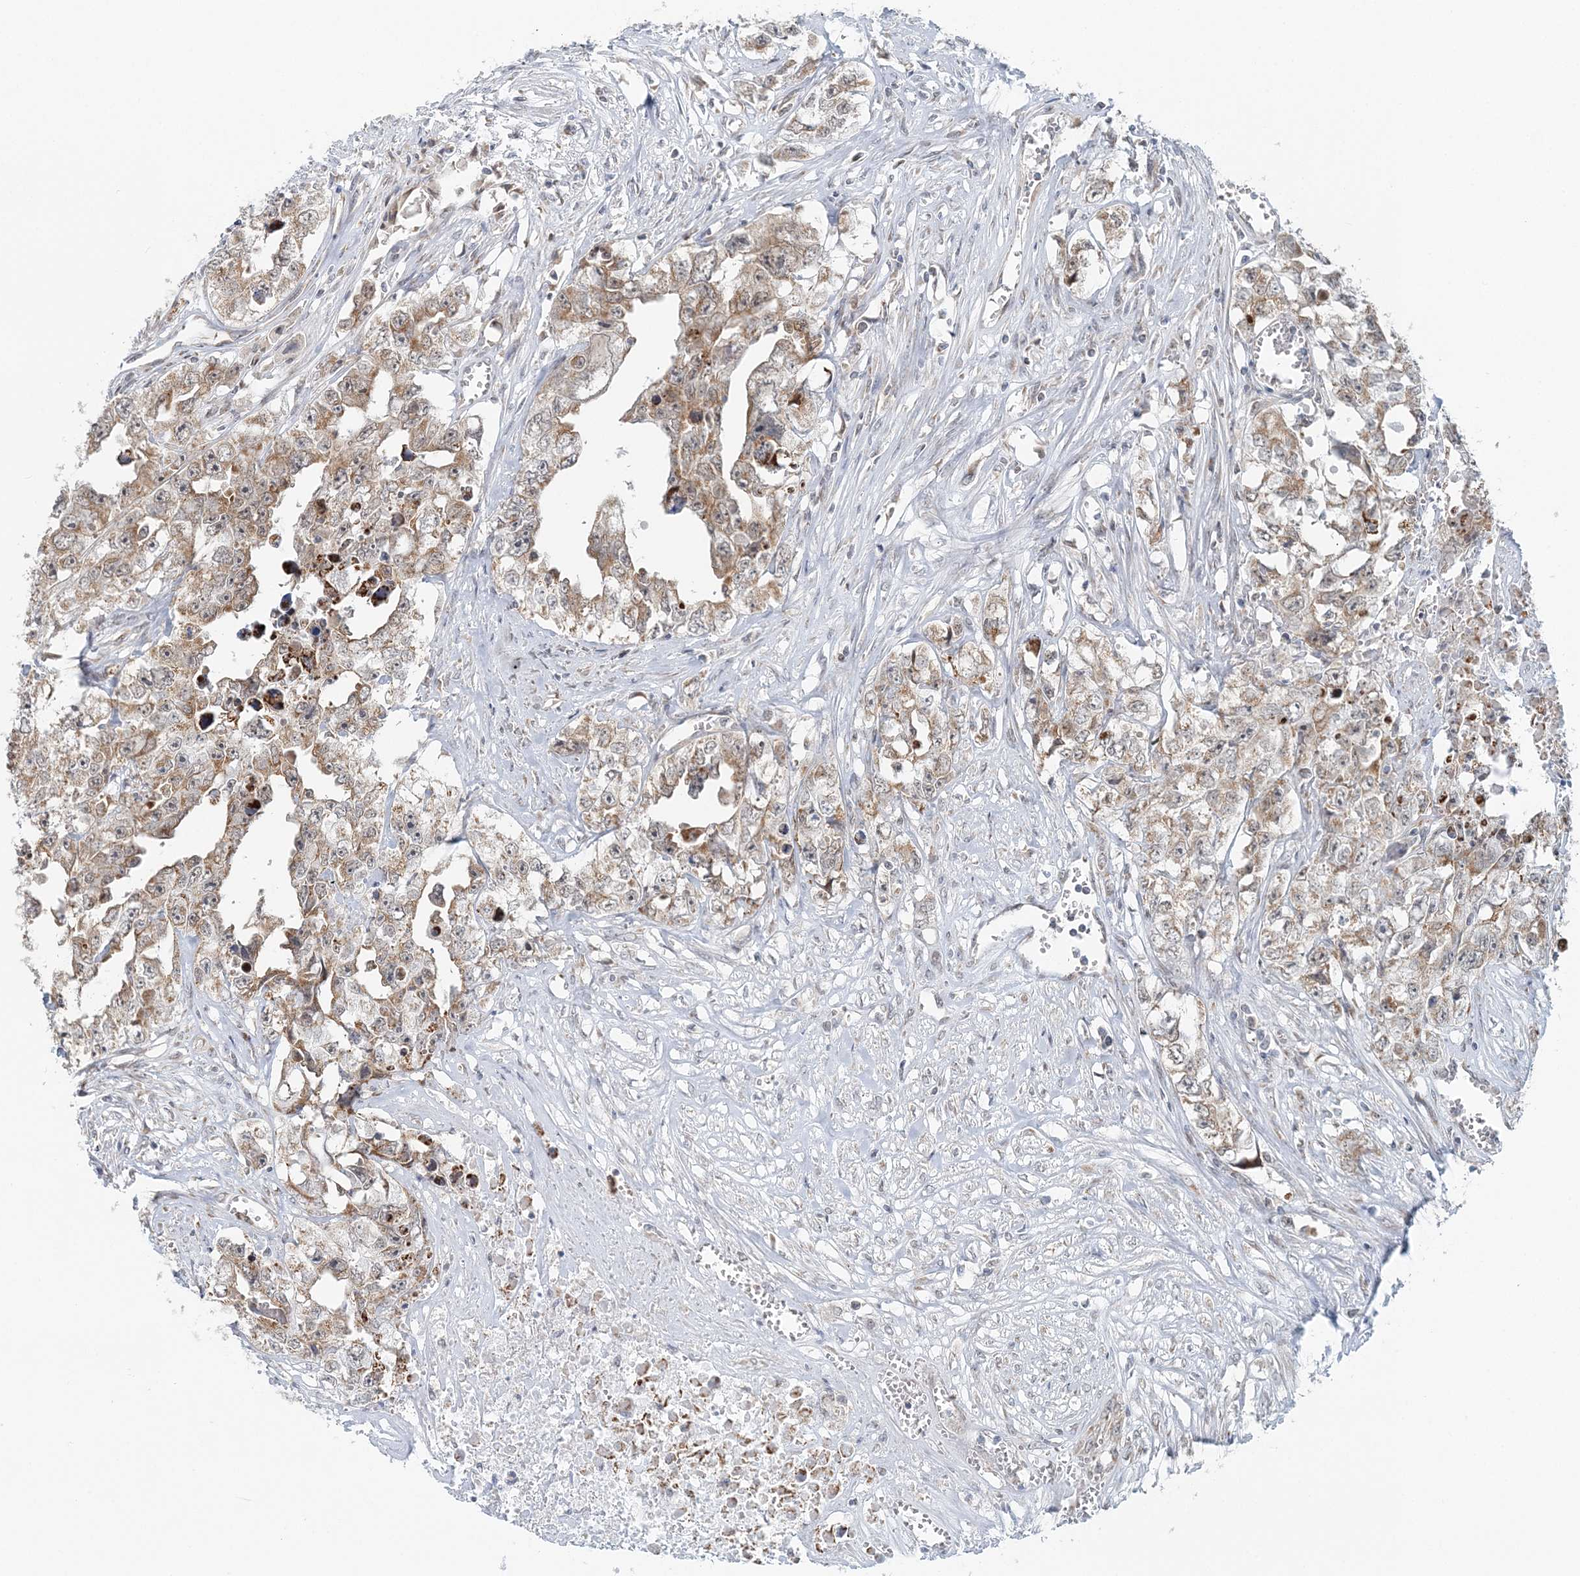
{"staining": {"intensity": "weak", "quantity": ">75%", "location": "cytoplasmic/membranous"}, "tissue": "testis cancer", "cell_type": "Tumor cells", "image_type": "cancer", "snomed": [{"axis": "morphology", "description": "Seminoma, NOS"}, {"axis": "morphology", "description": "Carcinoma, Embryonal, NOS"}, {"axis": "topography", "description": "Testis"}], "caption": "Human testis embryonal carcinoma stained with a protein marker shows weak staining in tumor cells.", "gene": "RNF150", "patient": {"sex": "male", "age": 43}}